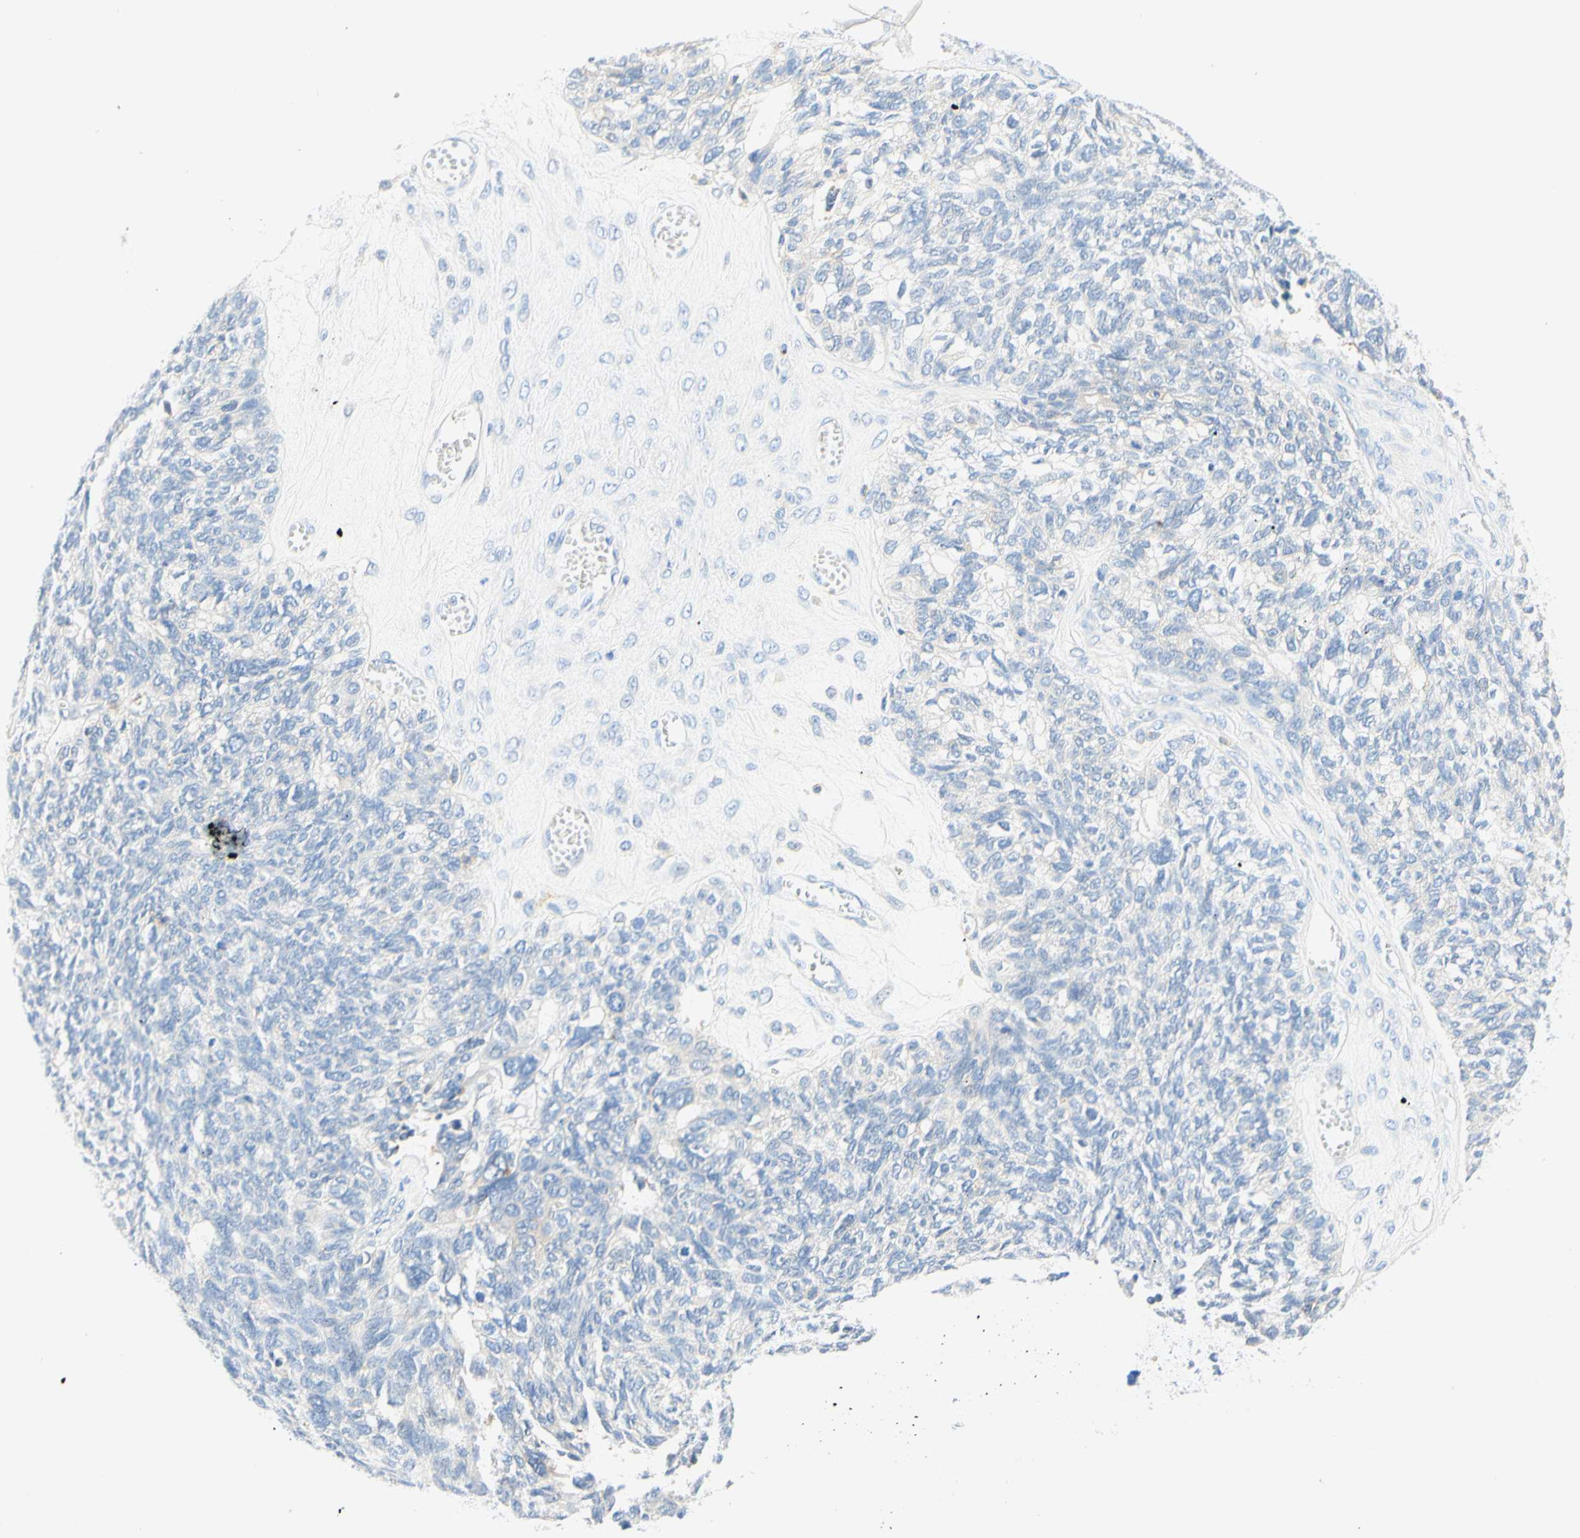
{"staining": {"intensity": "negative", "quantity": "none", "location": "none"}, "tissue": "ovarian cancer", "cell_type": "Tumor cells", "image_type": "cancer", "snomed": [{"axis": "morphology", "description": "Cystadenocarcinoma, serous, NOS"}, {"axis": "topography", "description": "Ovary"}], "caption": "Immunohistochemistry of ovarian cancer displays no positivity in tumor cells. (Immunohistochemistry, brightfield microscopy, high magnification).", "gene": "LAT", "patient": {"sex": "female", "age": 79}}